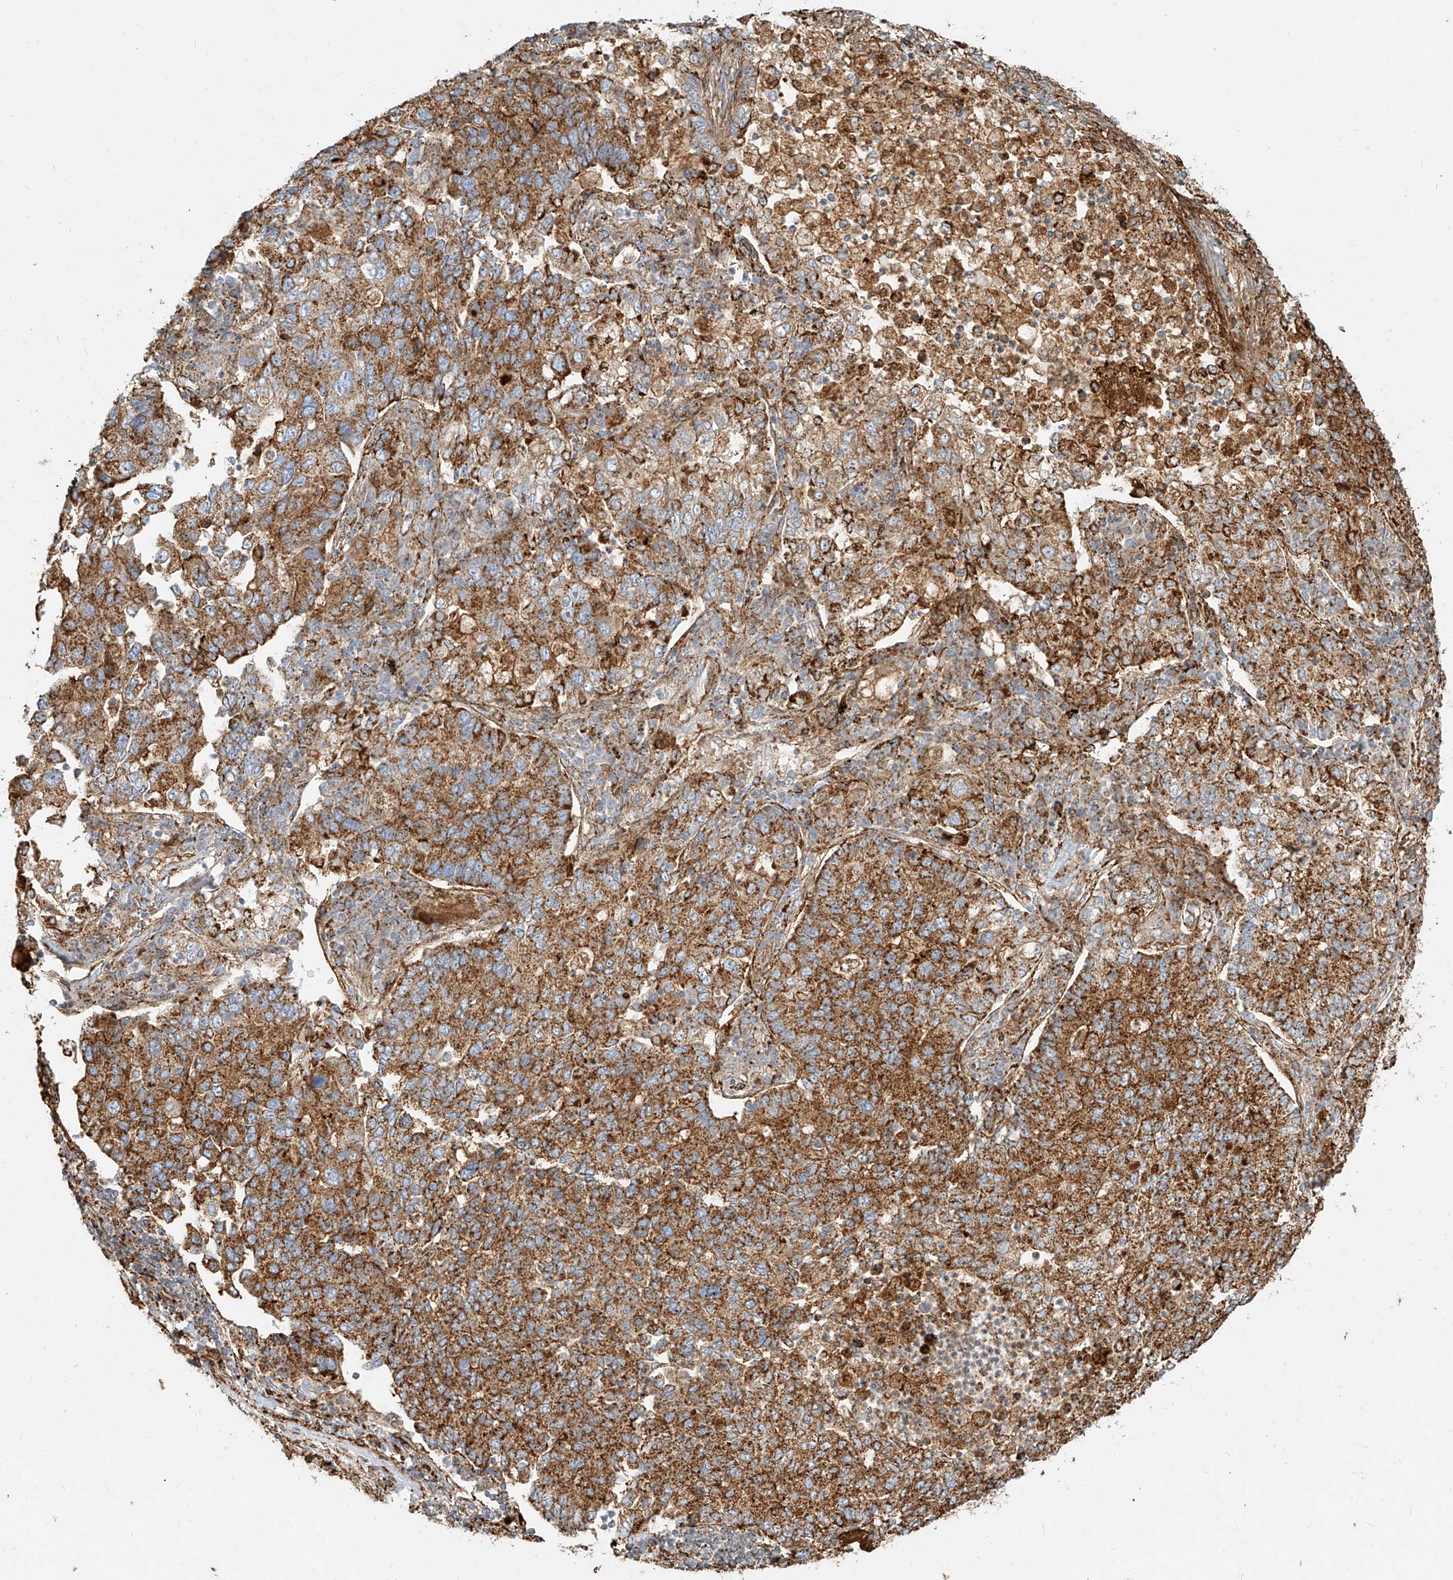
{"staining": {"intensity": "moderate", "quantity": ">75%", "location": "cytoplasmic/membranous"}, "tissue": "lung cancer", "cell_type": "Tumor cells", "image_type": "cancer", "snomed": [{"axis": "morphology", "description": "Adenocarcinoma, NOS"}, {"axis": "topography", "description": "Lung"}], "caption": "IHC photomicrograph of neoplastic tissue: human lung adenocarcinoma stained using immunohistochemistry (IHC) demonstrates medium levels of moderate protein expression localized specifically in the cytoplasmic/membranous of tumor cells, appearing as a cytoplasmic/membranous brown color.", "gene": "MTX2", "patient": {"sex": "male", "age": 49}}